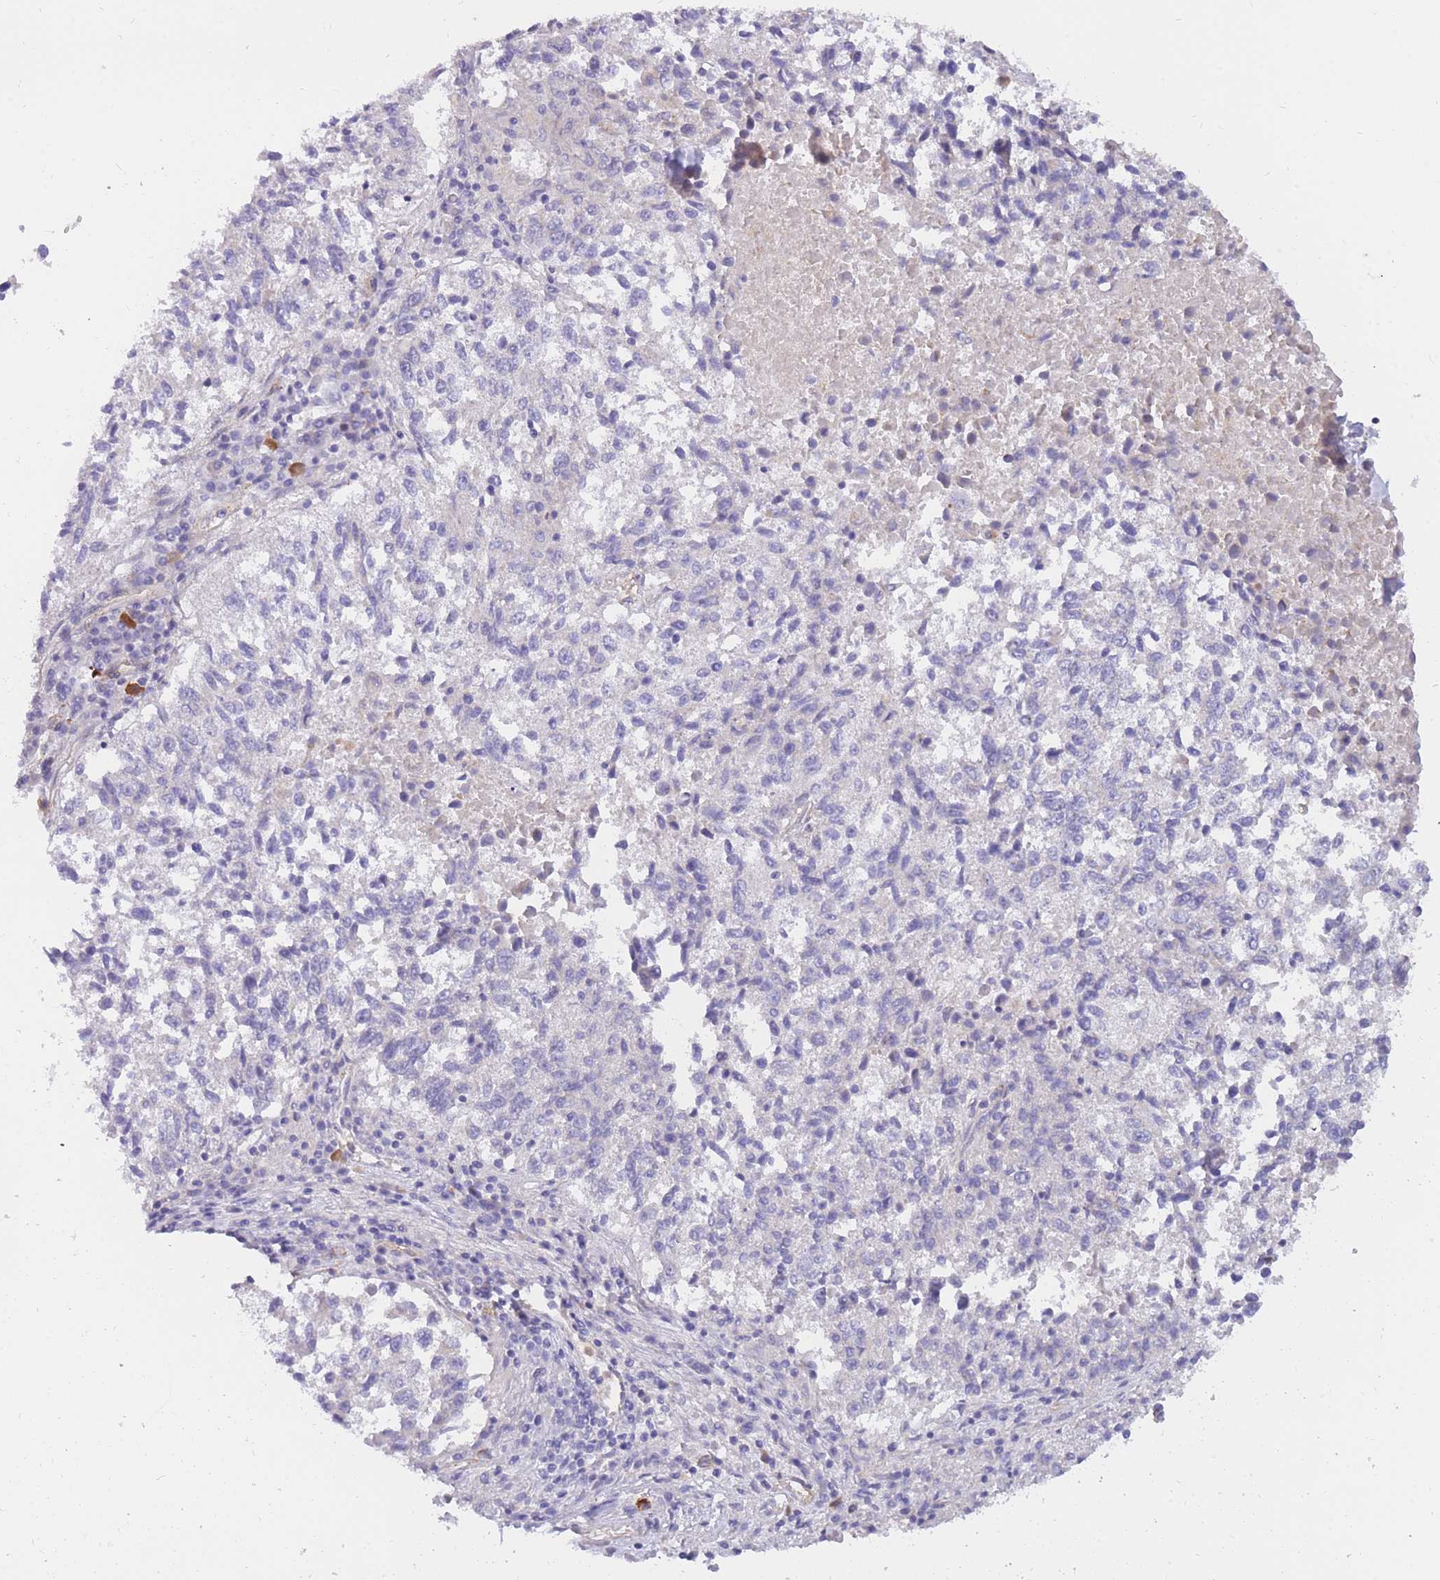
{"staining": {"intensity": "negative", "quantity": "none", "location": "none"}, "tissue": "lung cancer", "cell_type": "Tumor cells", "image_type": "cancer", "snomed": [{"axis": "morphology", "description": "Squamous cell carcinoma, NOS"}, {"axis": "topography", "description": "Lung"}], "caption": "The histopathology image reveals no staining of tumor cells in lung cancer (squamous cell carcinoma).", "gene": "SULT1A1", "patient": {"sex": "male", "age": 73}}